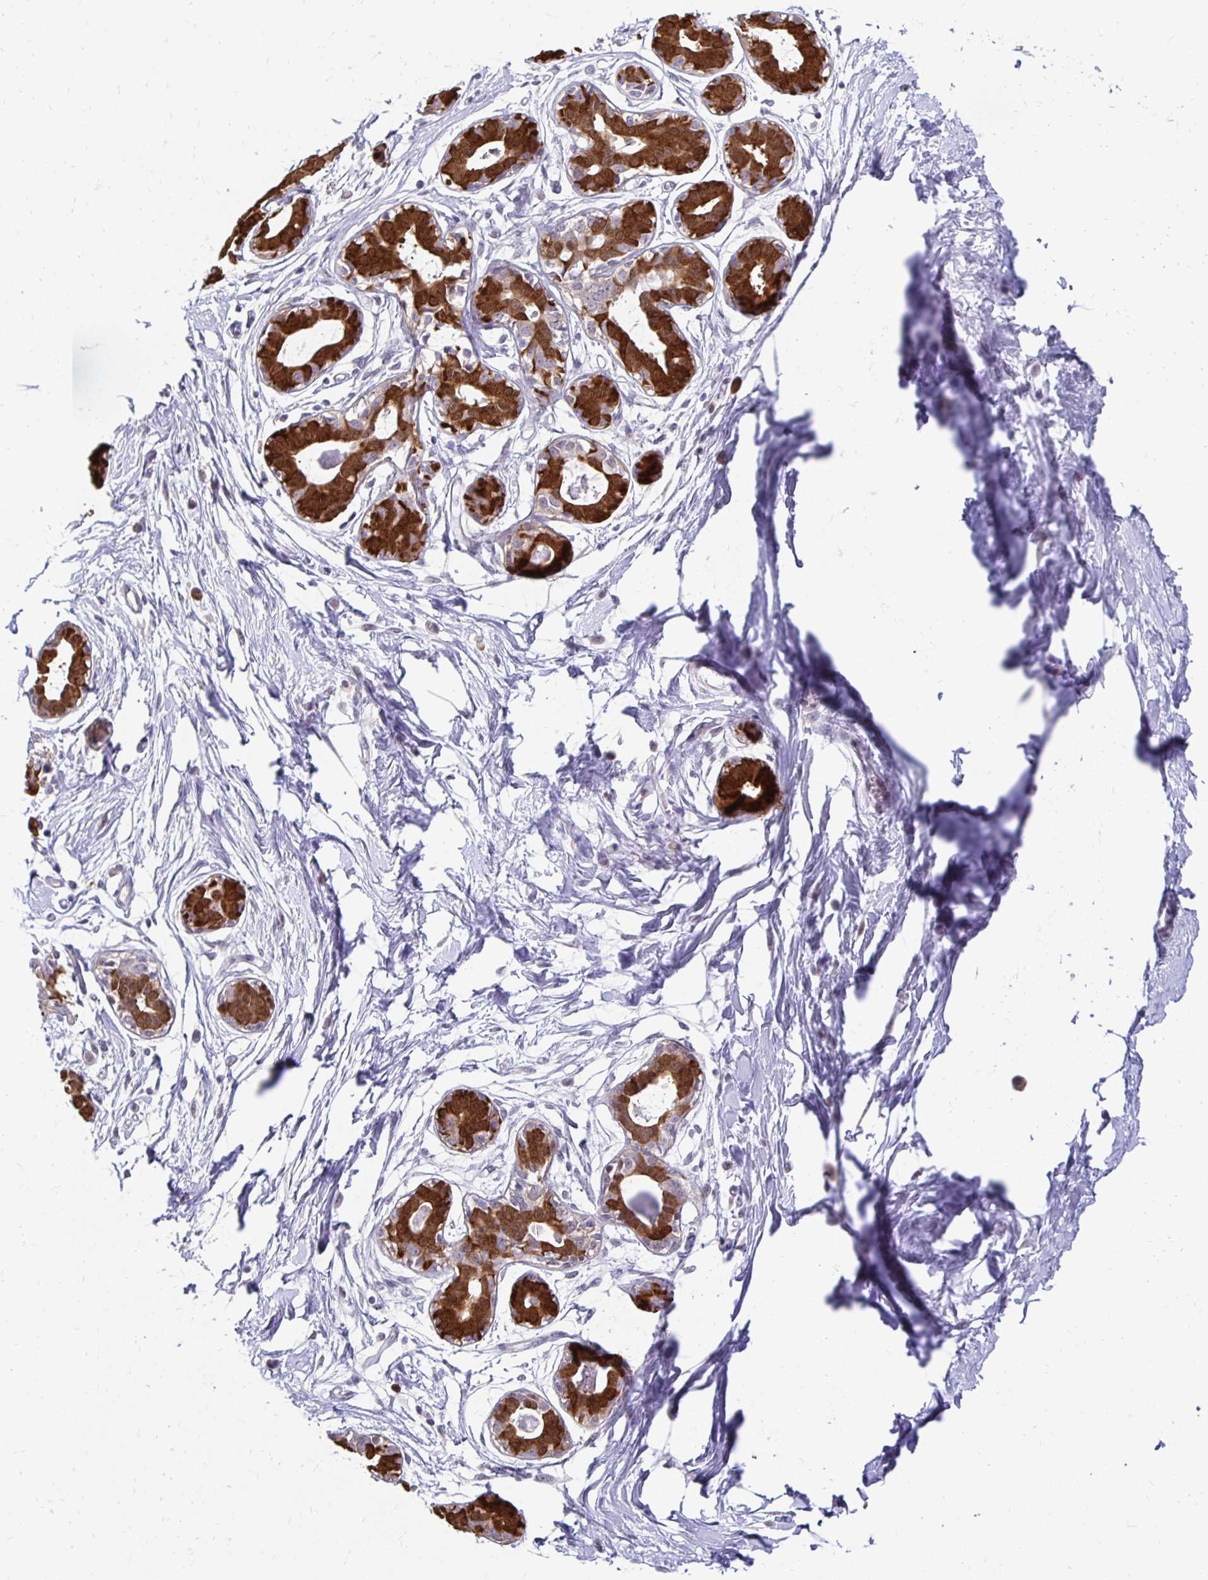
{"staining": {"intensity": "negative", "quantity": "none", "location": "none"}, "tissue": "breast", "cell_type": "Adipocytes", "image_type": "normal", "snomed": [{"axis": "morphology", "description": "Normal tissue, NOS"}, {"axis": "topography", "description": "Breast"}], "caption": "IHC histopathology image of normal breast: breast stained with DAB (3,3'-diaminobenzidine) shows no significant protein expression in adipocytes. The staining was performed using DAB to visualize the protein expression in brown, while the nuclei were stained in blue with hematoxylin (Magnification: 20x).", "gene": "PADI2", "patient": {"sex": "female", "age": 45}}